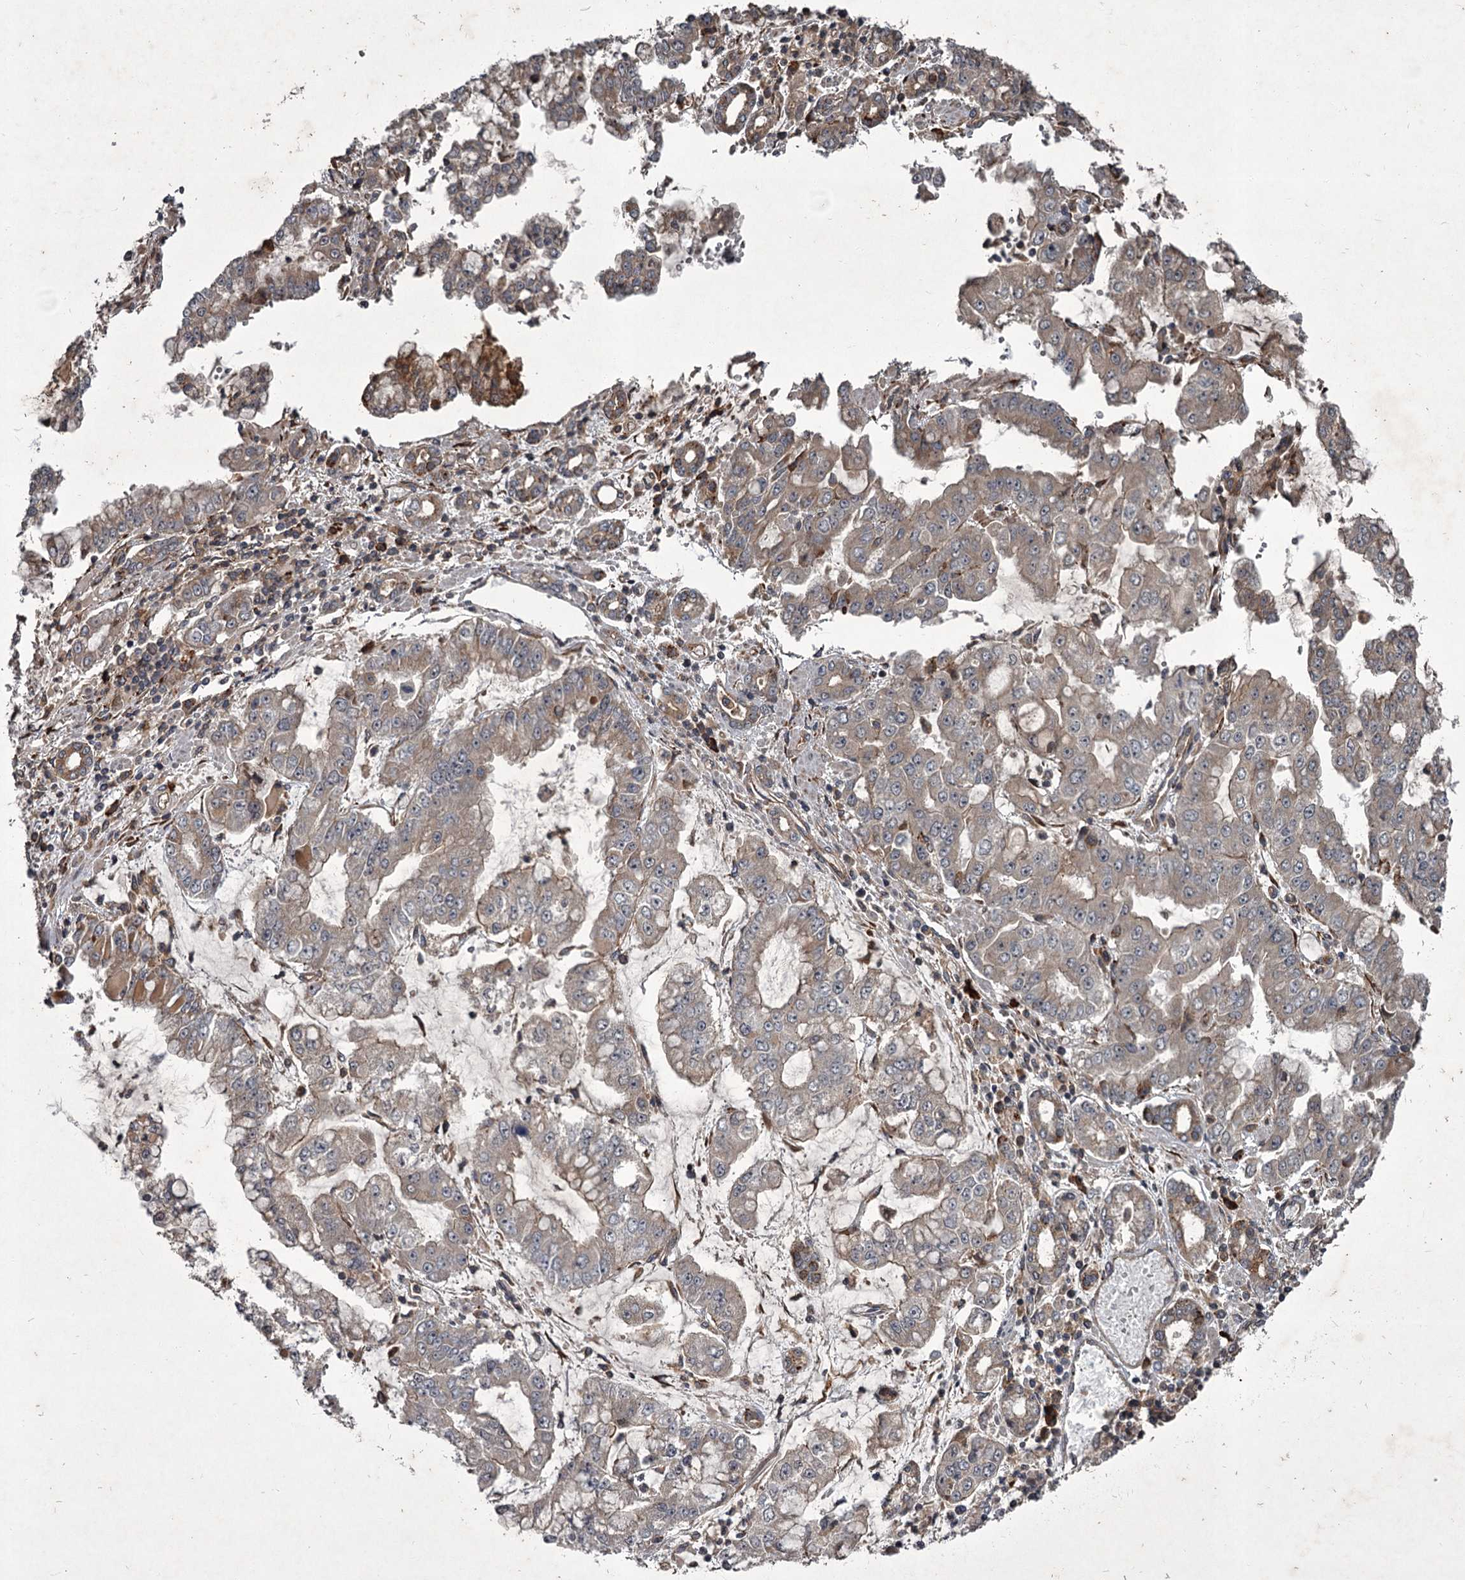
{"staining": {"intensity": "weak", "quantity": "<25%", "location": "cytoplasmic/membranous"}, "tissue": "stomach cancer", "cell_type": "Tumor cells", "image_type": "cancer", "snomed": [{"axis": "morphology", "description": "Adenocarcinoma, NOS"}, {"axis": "topography", "description": "Stomach"}], "caption": "Tumor cells are negative for brown protein staining in adenocarcinoma (stomach). Brightfield microscopy of immunohistochemistry stained with DAB (3,3'-diaminobenzidine) (brown) and hematoxylin (blue), captured at high magnification.", "gene": "UNC93B1", "patient": {"sex": "male", "age": 76}}